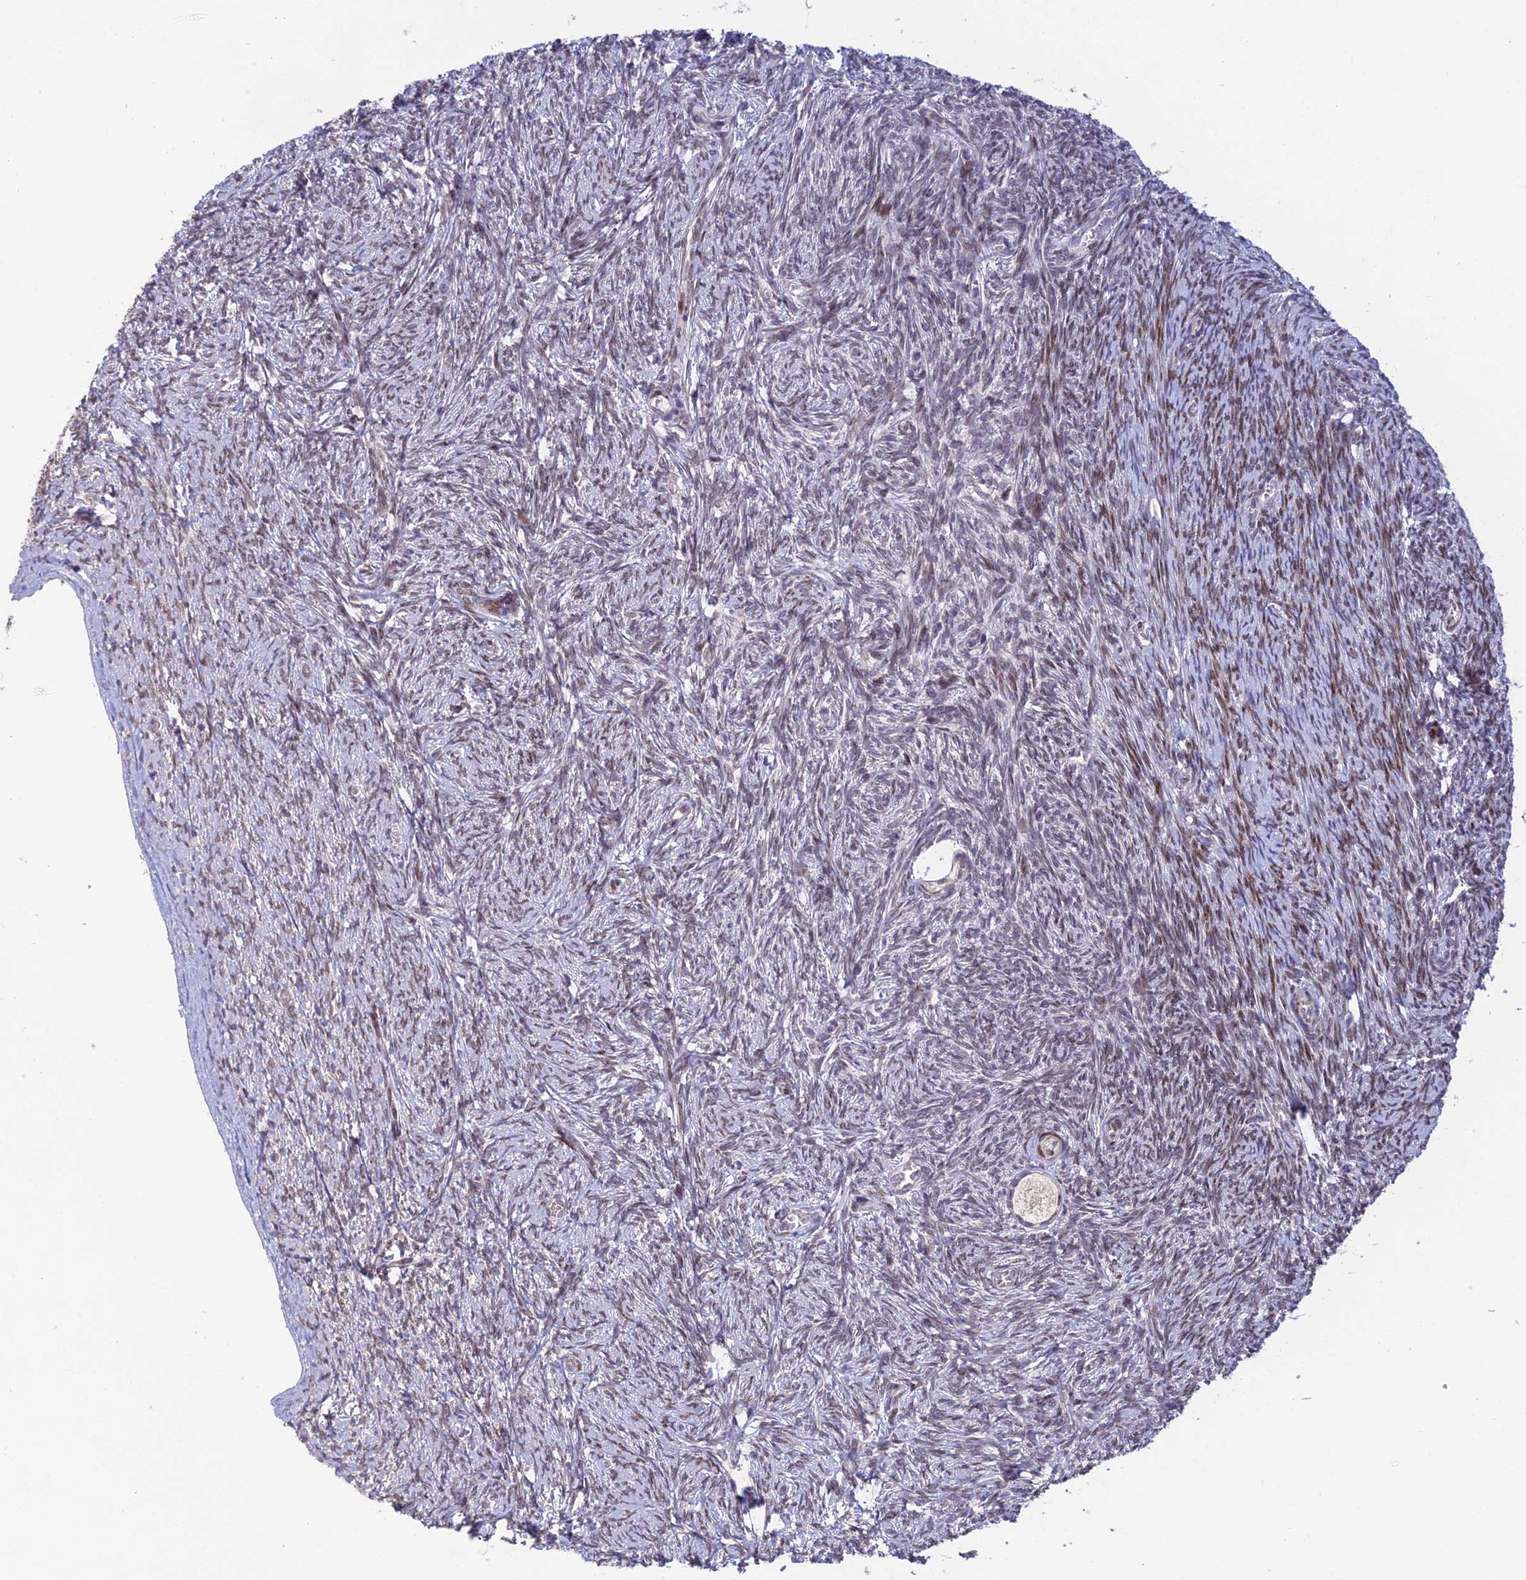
{"staining": {"intensity": "negative", "quantity": "none", "location": "none"}, "tissue": "ovary", "cell_type": "Follicle cells", "image_type": "normal", "snomed": [{"axis": "morphology", "description": "Normal tissue, NOS"}, {"axis": "topography", "description": "Ovary"}], "caption": "This is an immunohistochemistry micrograph of normal ovary. There is no staining in follicle cells.", "gene": "MGAT2", "patient": {"sex": "female", "age": 44}}